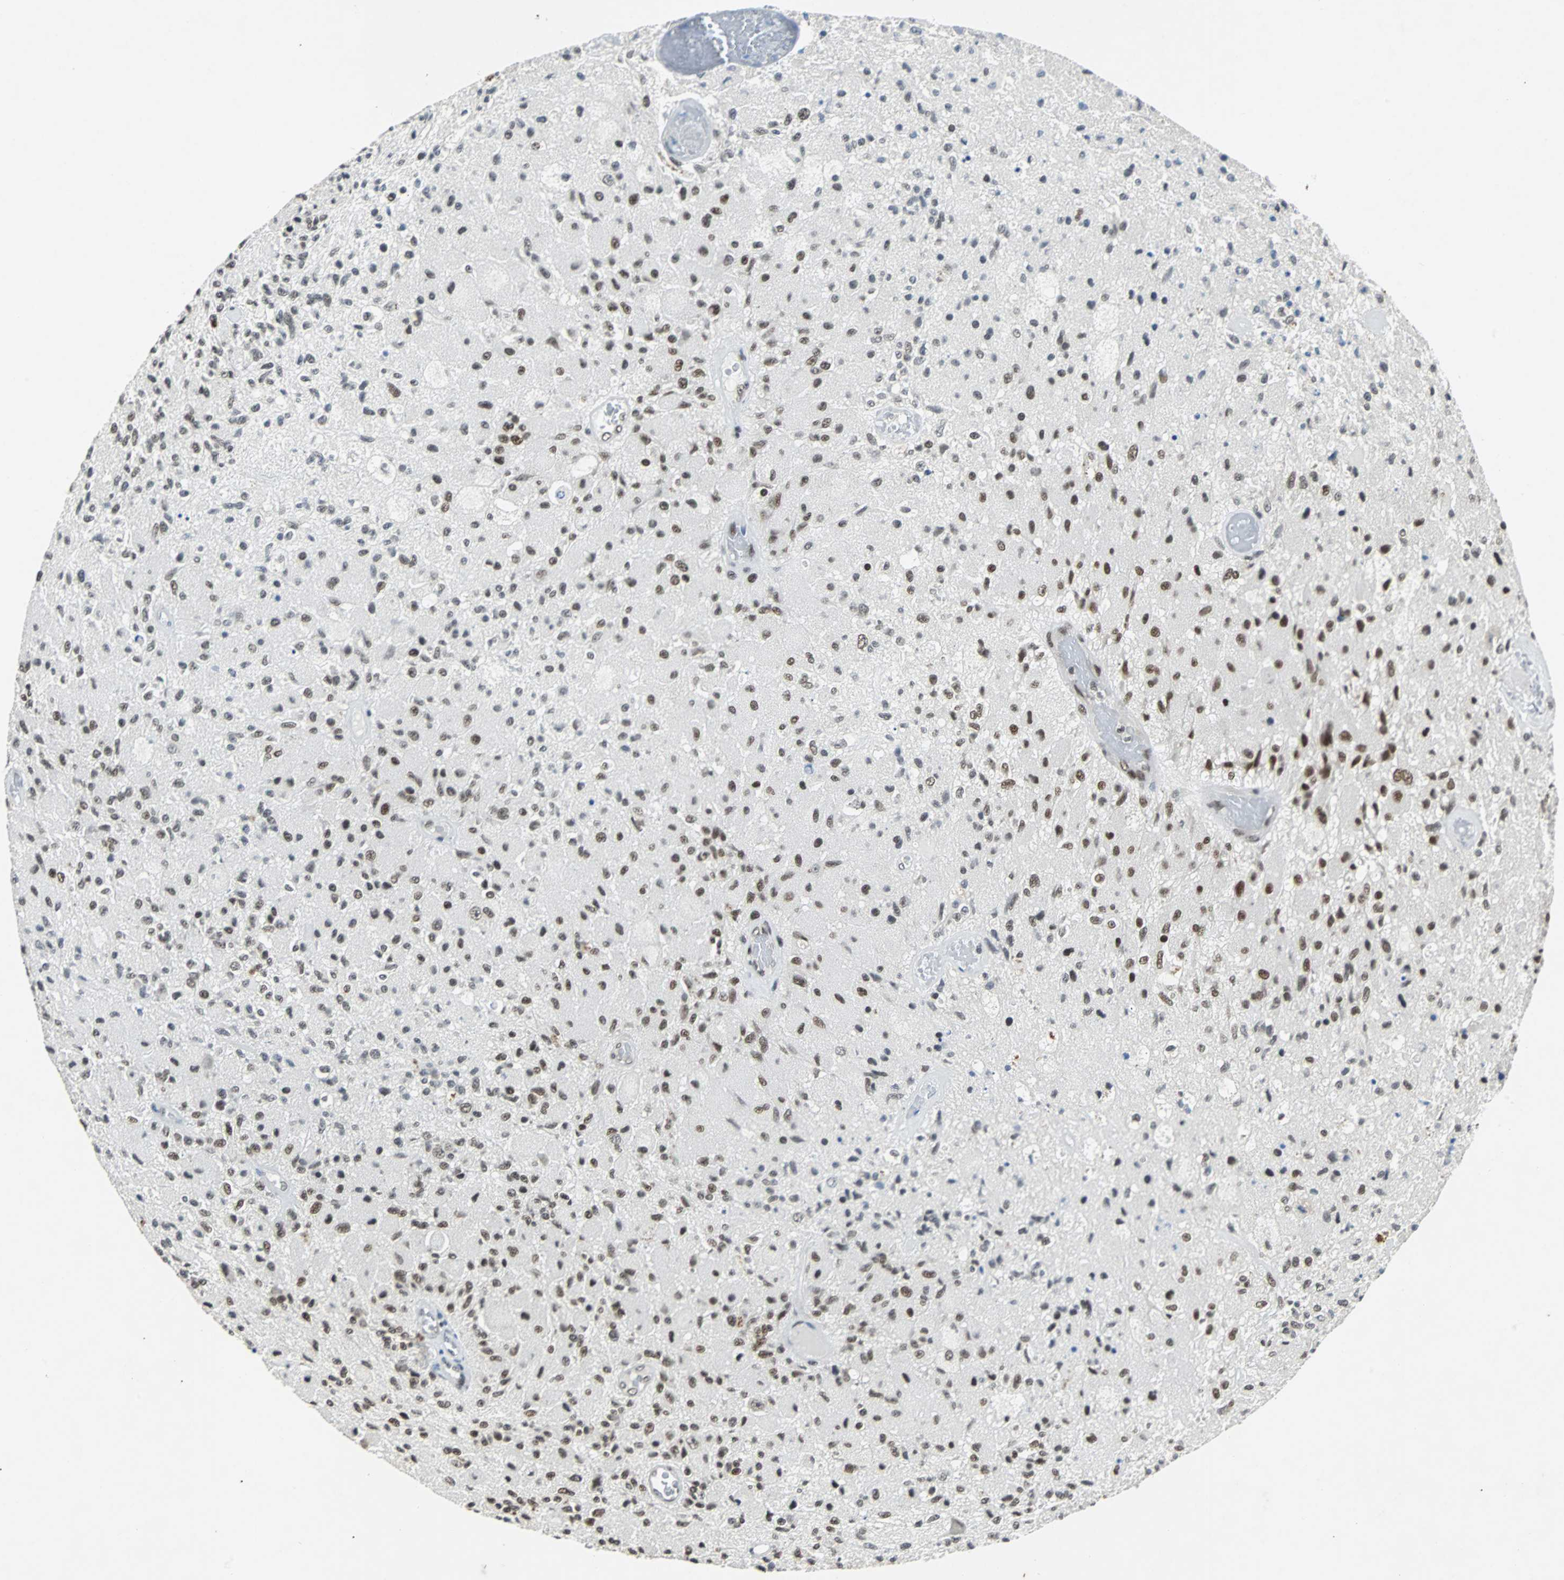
{"staining": {"intensity": "moderate", "quantity": ">75%", "location": "nuclear"}, "tissue": "glioma", "cell_type": "Tumor cells", "image_type": "cancer", "snomed": [{"axis": "morphology", "description": "Normal tissue, NOS"}, {"axis": "morphology", "description": "Glioma, malignant, High grade"}, {"axis": "topography", "description": "Cerebral cortex"}], "caption": "A brown stain highlights moderate nuclear expression of a protein in malignant glioma (high-grade) tumor cells.", "gene": "GATAD2A", "patient": {"sex": "male", "age": 77}}